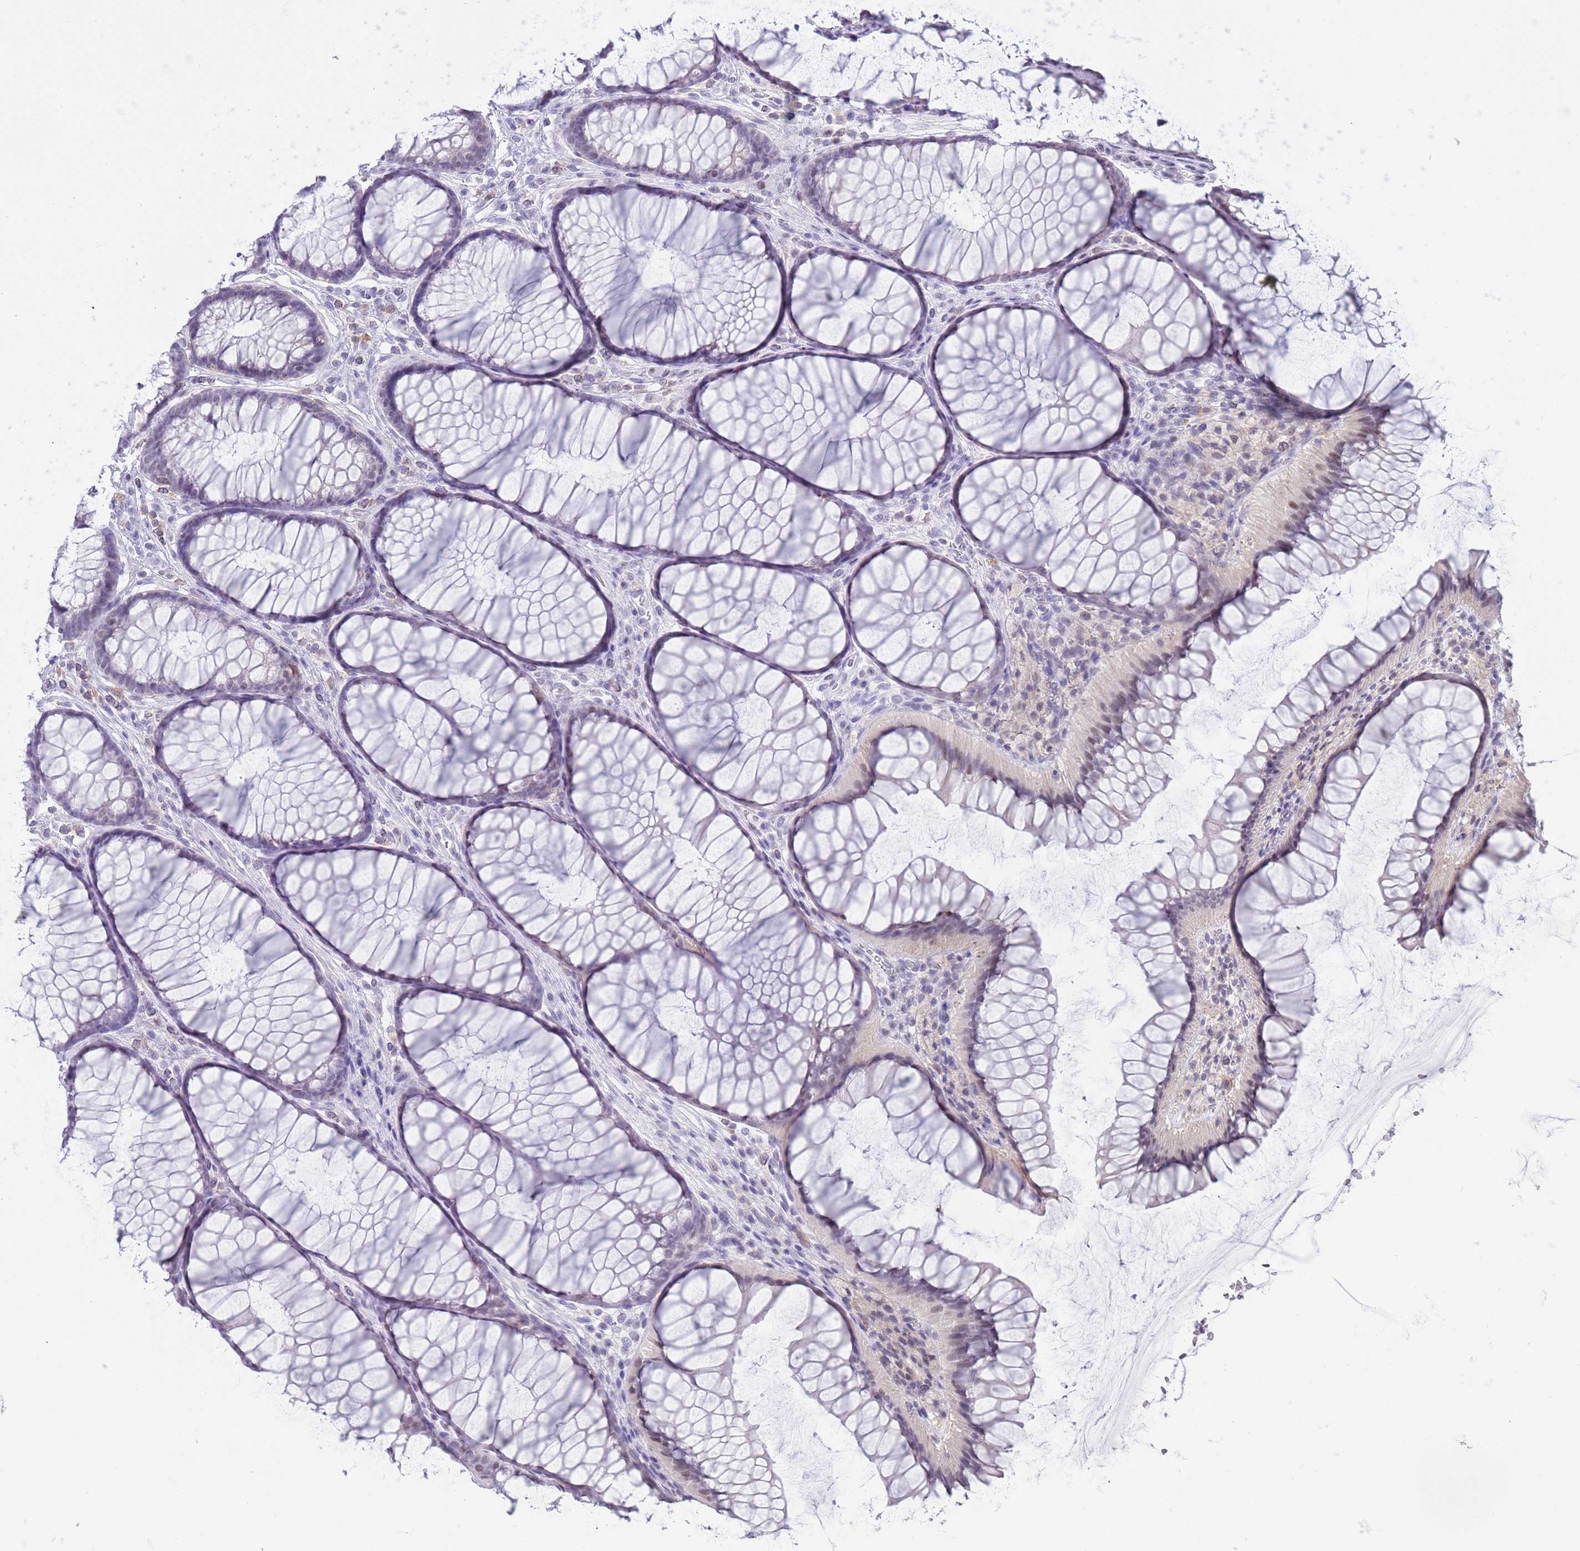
{"staining": {"intensity": "moderate", "quantity": "<25%", "location": "cytoplasmic/membranous"}, "tissue": "colon", "cell_type": "Glandular cells", "image_type": "normal", "snomed": [{"axis": "morphology", "description": "Normal tissue, NOS"}, {"axis": "topography", "description": "Colon"}], "caption": "High-power microscopy captured an immunohistochemistry (IHC) histopathology image of normal colon, revealing moderate cytoplasmic/membranous staining in approximately <25% of glandular cells.", "gene": "PPP1R17", "patient": {"sex": "female", "age": 82}}